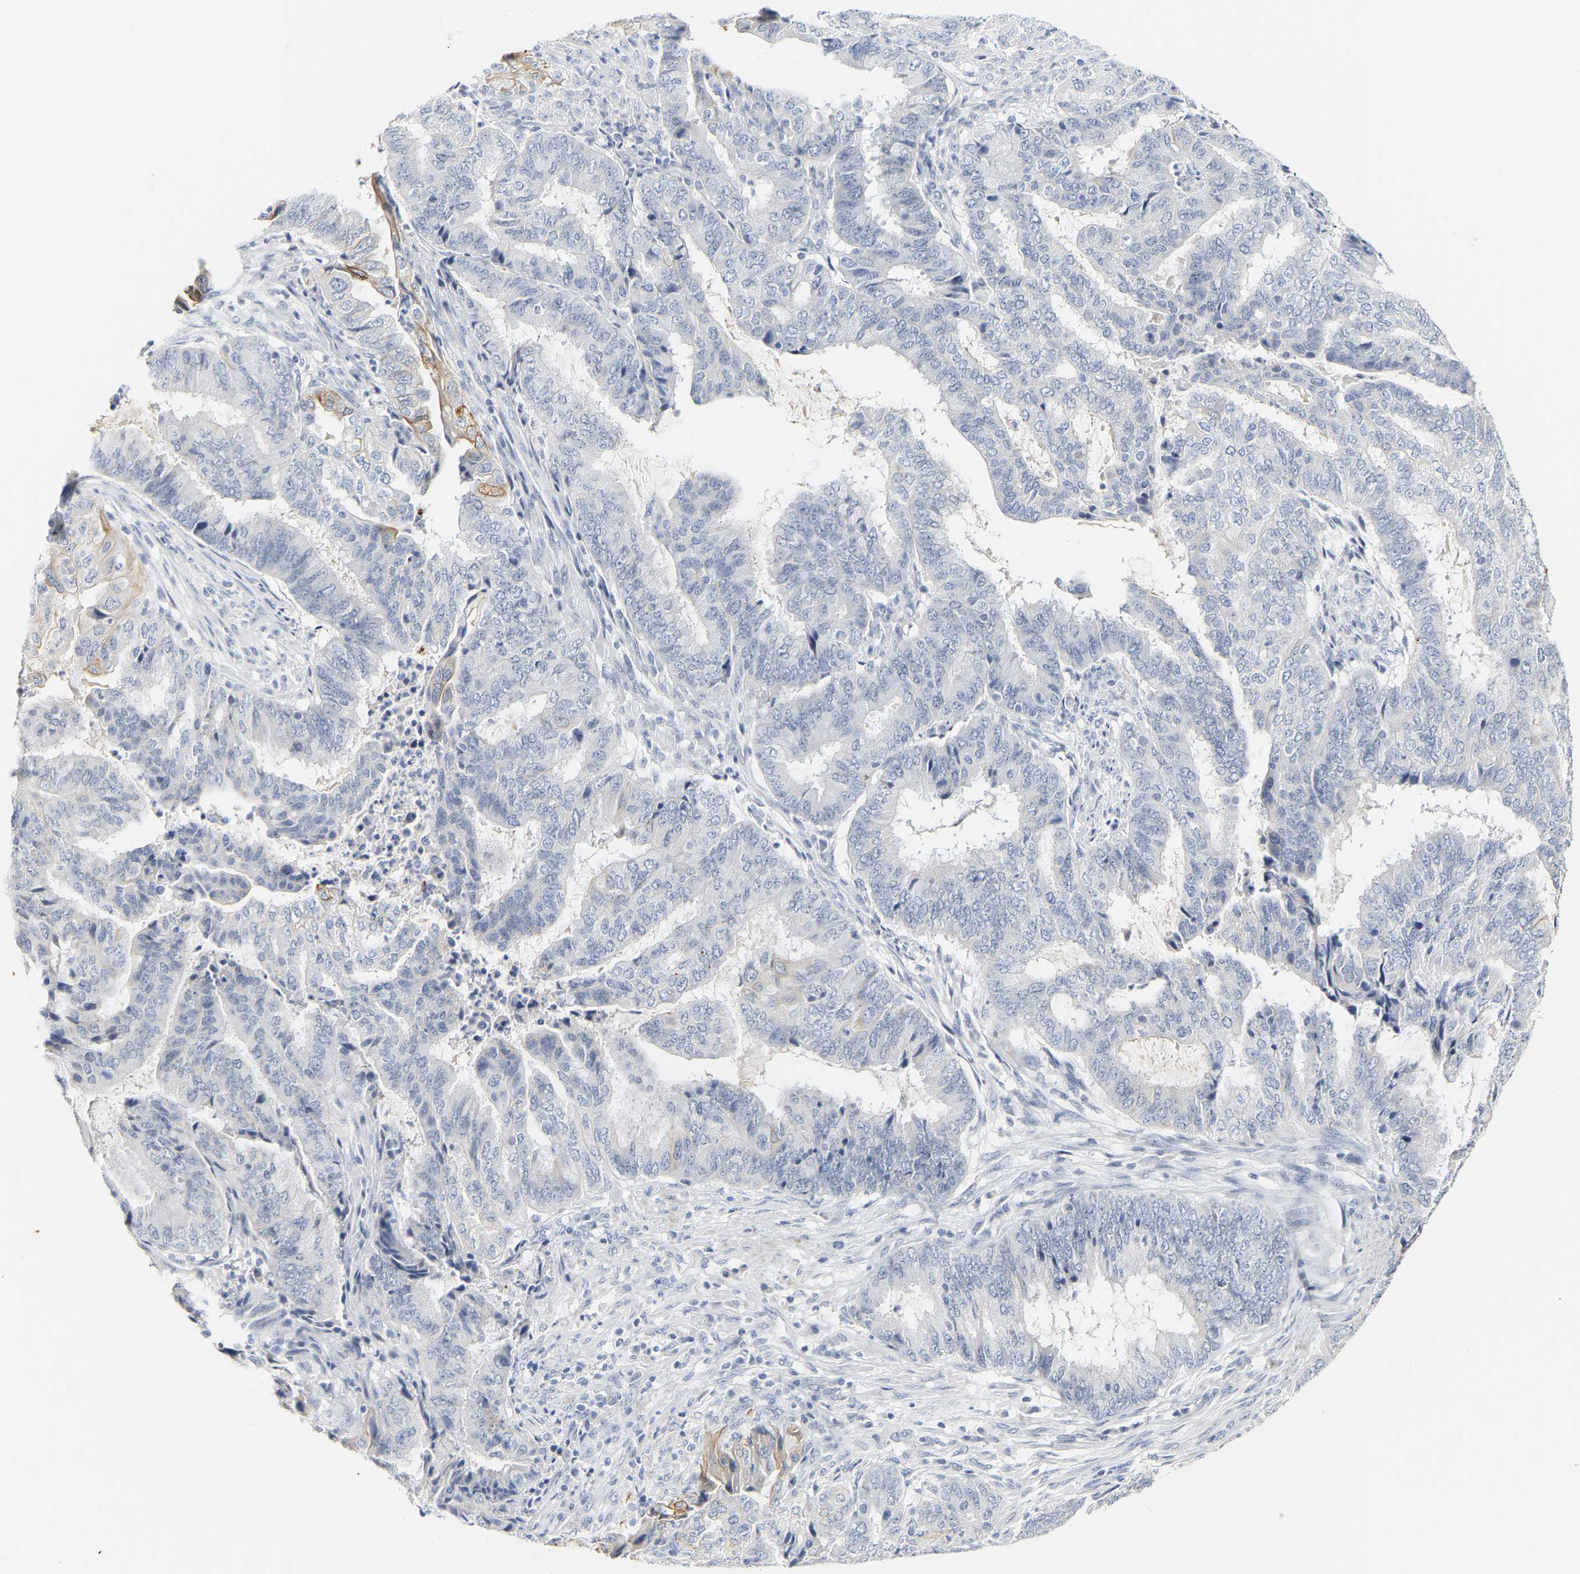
{"staining": {"intensity": "negative", "quantity": "none", "location": "none"}, "tissue": "endometrial cancer", "cell_type": "Tumor cells", "image_type": "cancer", "snomed": [{"axis": "morphology", "description": "Adenocarcinoma, NOS"}, {"axis": "topography", "description": "Endometrium"}], "caption": "Tumor cells are negative for protein expression in human adenocarcinoma (endometrial).", "gene": "KRT76", "patient": {"sex": "female", "age": 51}}